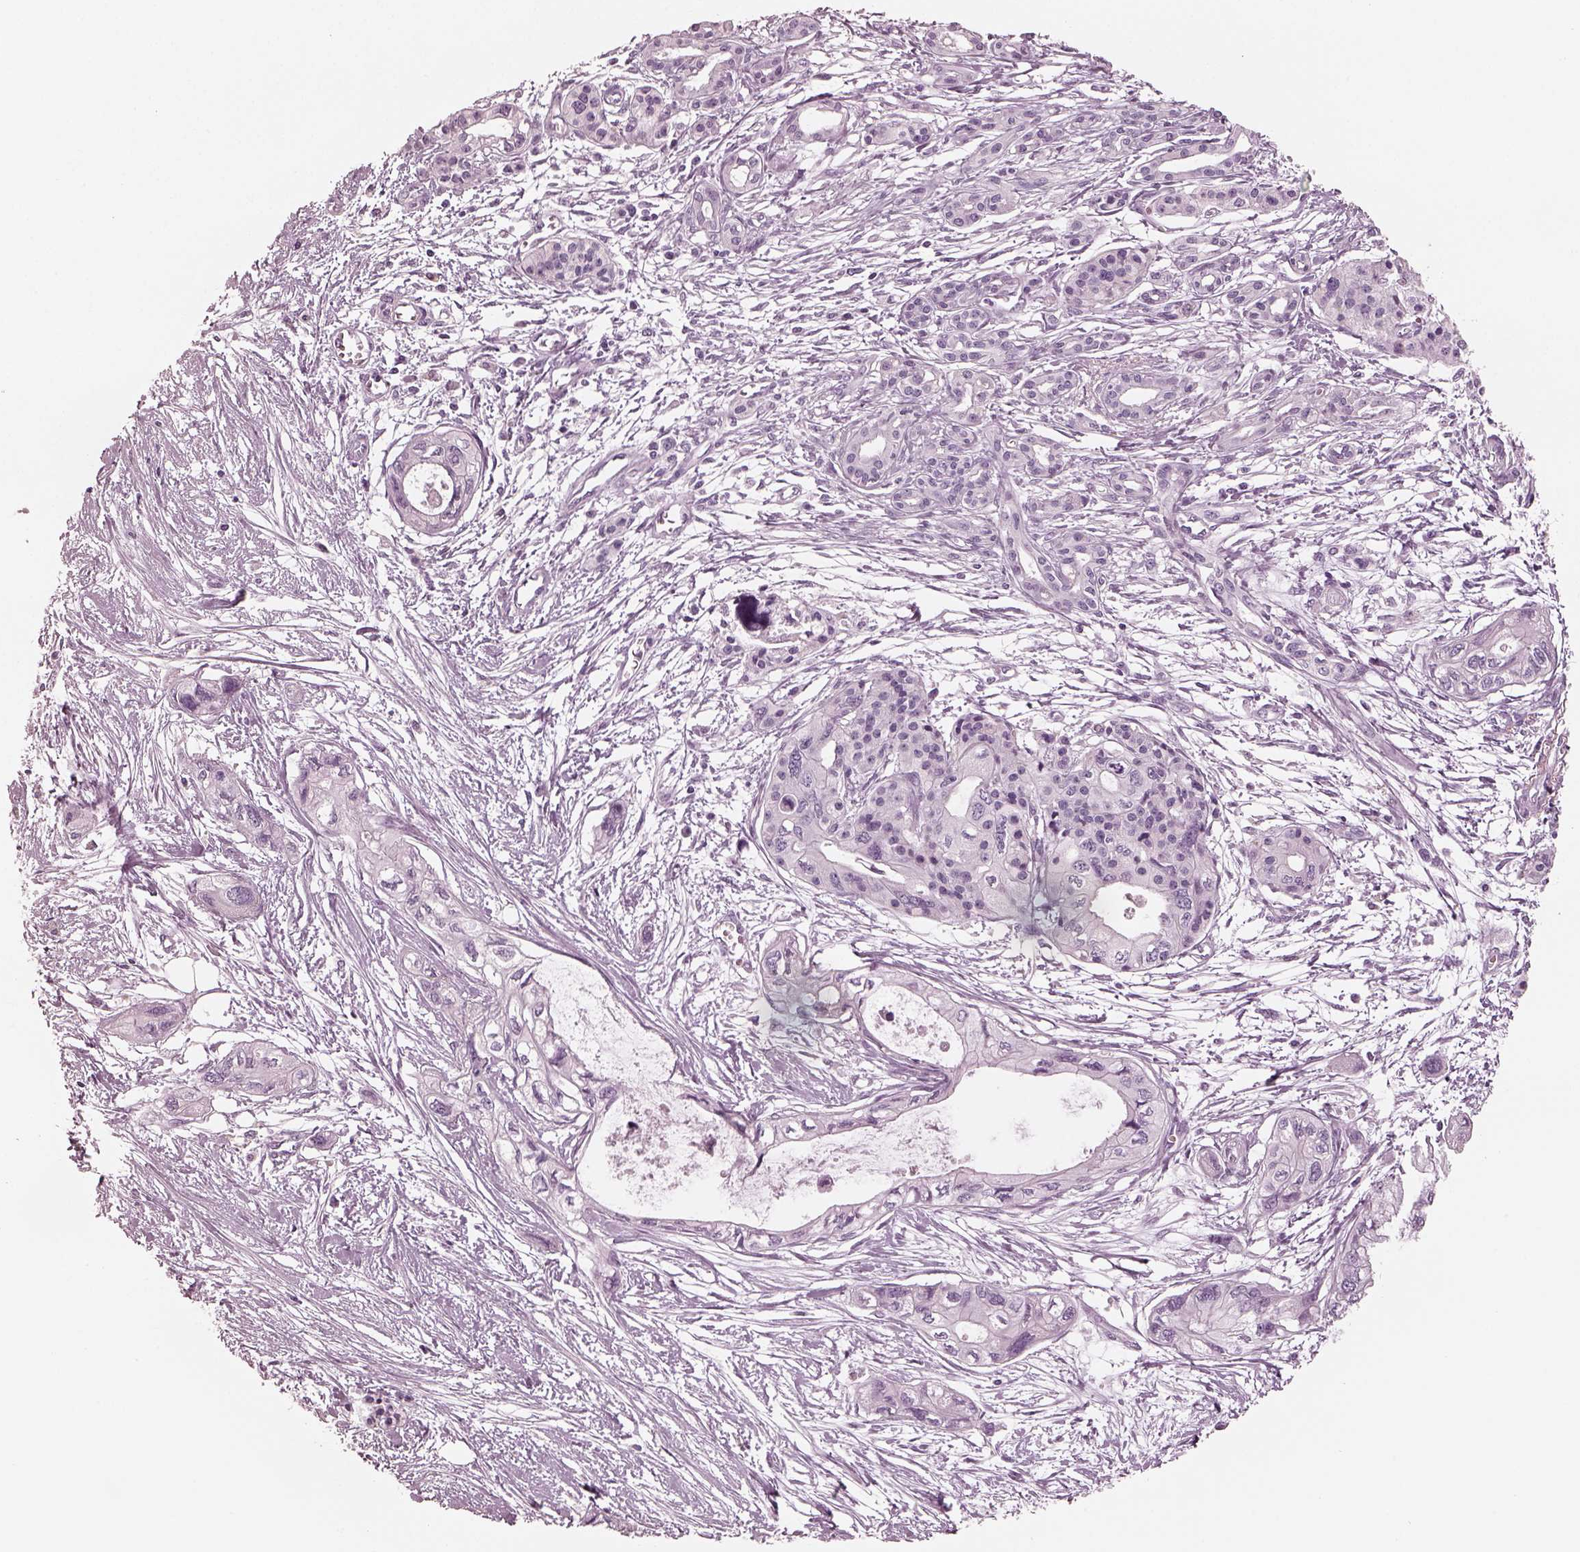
{"staining": {"intensity": "negative", "quantity": "none", "location": "none"}, "tissue": "pancreatic cancer", "cell_type": "Tumor cells", "image_type": "cancer", "snomed": [{"axis": "morphology", "description": "Adenocarcinoma, NOS"}, {"axis": "topography", "description": "Pancreas"}], "caption": "Immunohistochemistry (IHC) histopathology image of human pancreatic cancer stained for a protein (brown), which displays no staining in tumor cells.", "gene": "CSH1", "patient": {"sex": "female", "age": 76}}